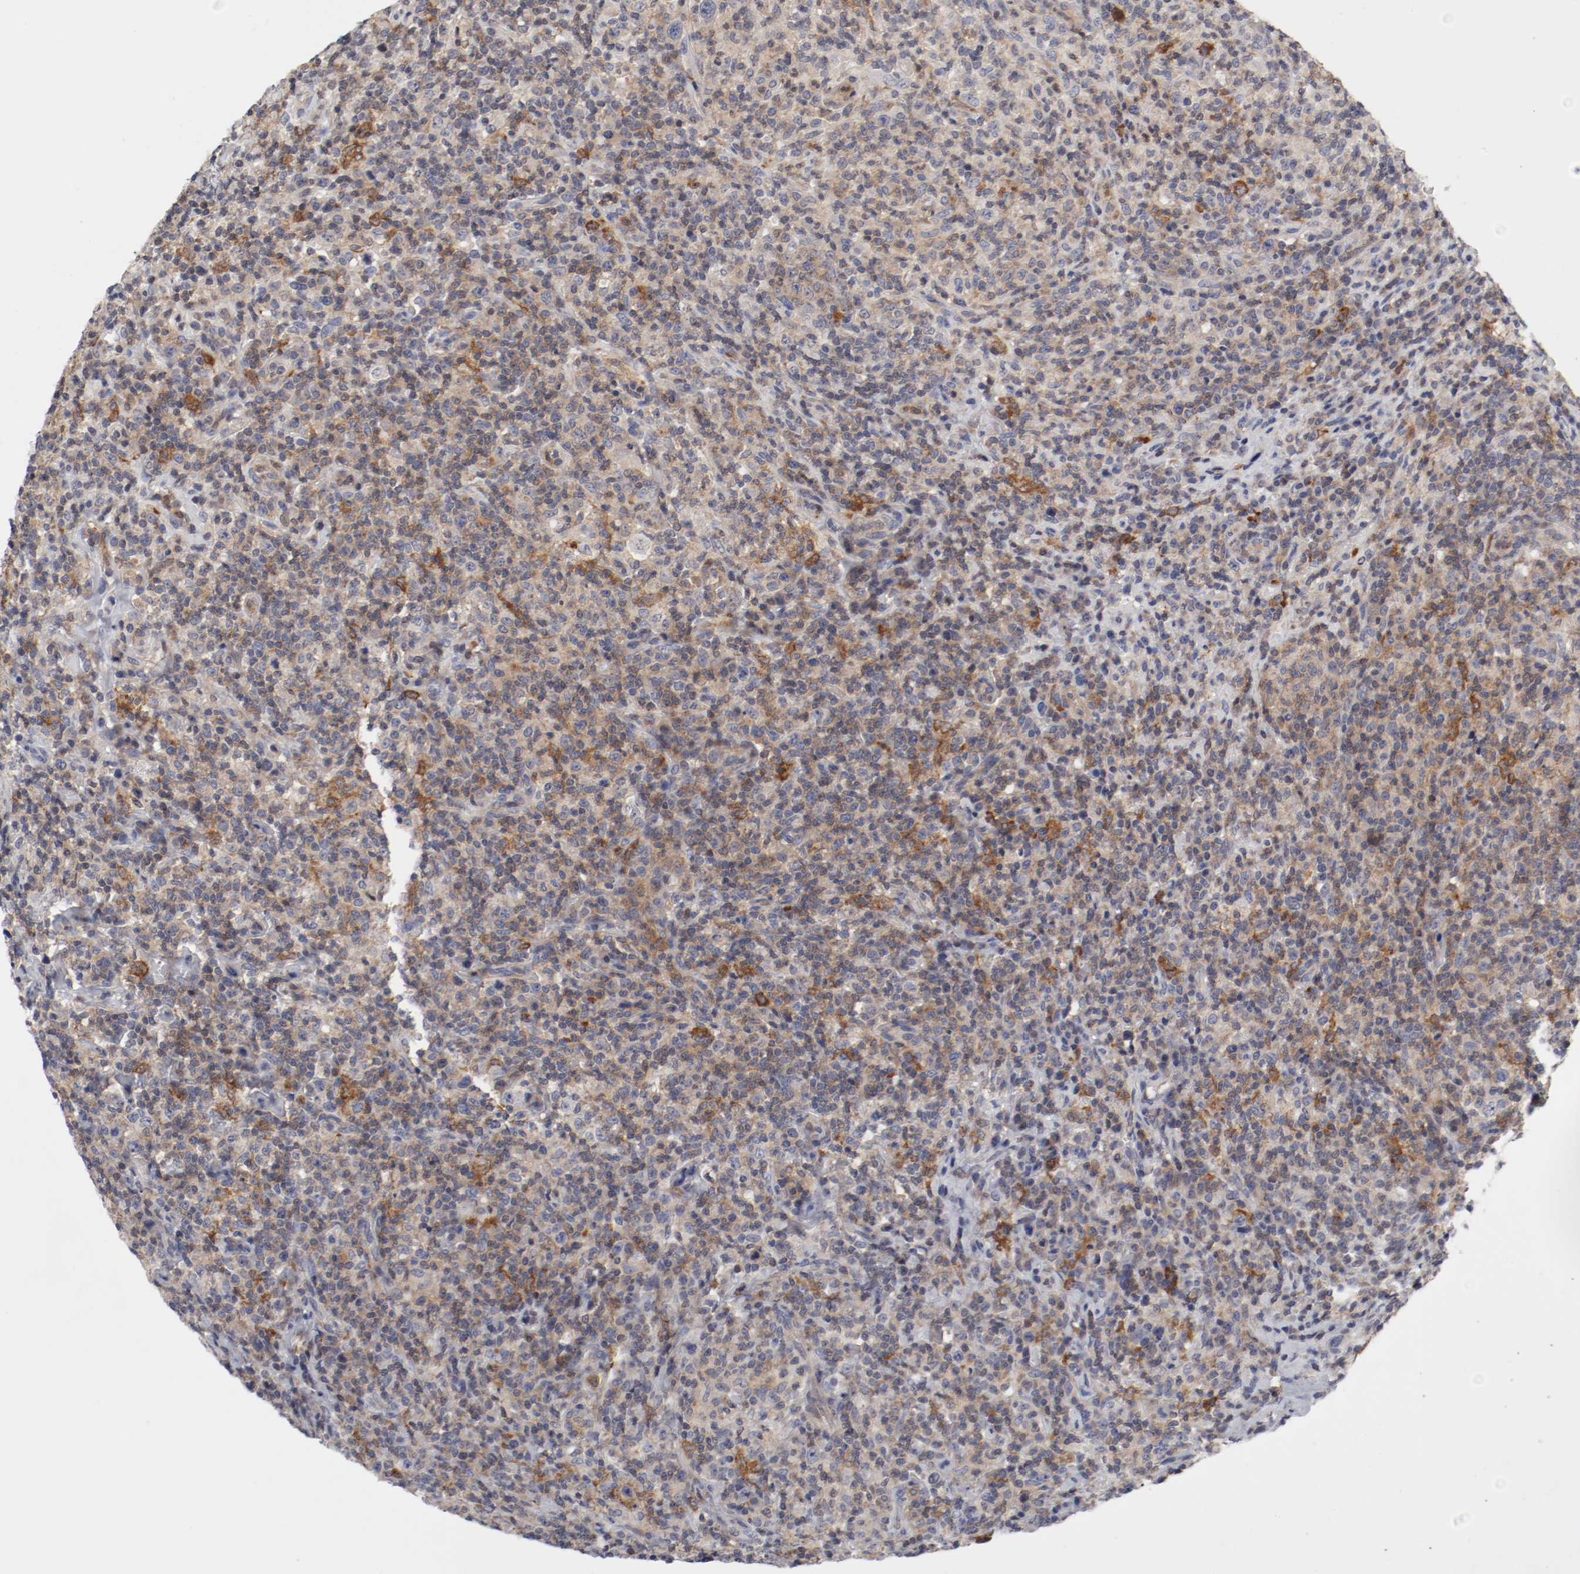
{"staining": {"intensity": "weak", "quantity": "25%-75%", "location": "cytoplasmic/membranous"}, "tissue": "lymphoma", "cell_type": "Tumor cells", "image_type": "cancer", "snomed": [{"axis": "morphology", "description": "Hodgkin's disease, NOS"}, {"axis": "topography", "description": "Lymph node"}], "caption": "High-magnification brightfield microscopy of lymphoma stained with DAB (brown) and counterstained with hematoxylin (blue). tumor cells exhibit weak cytoplasmic/membranous positivity is identified in approximately25%-75% of cells.", "gene": "CBL", "patient": {"sex": "male", "age": 65}}